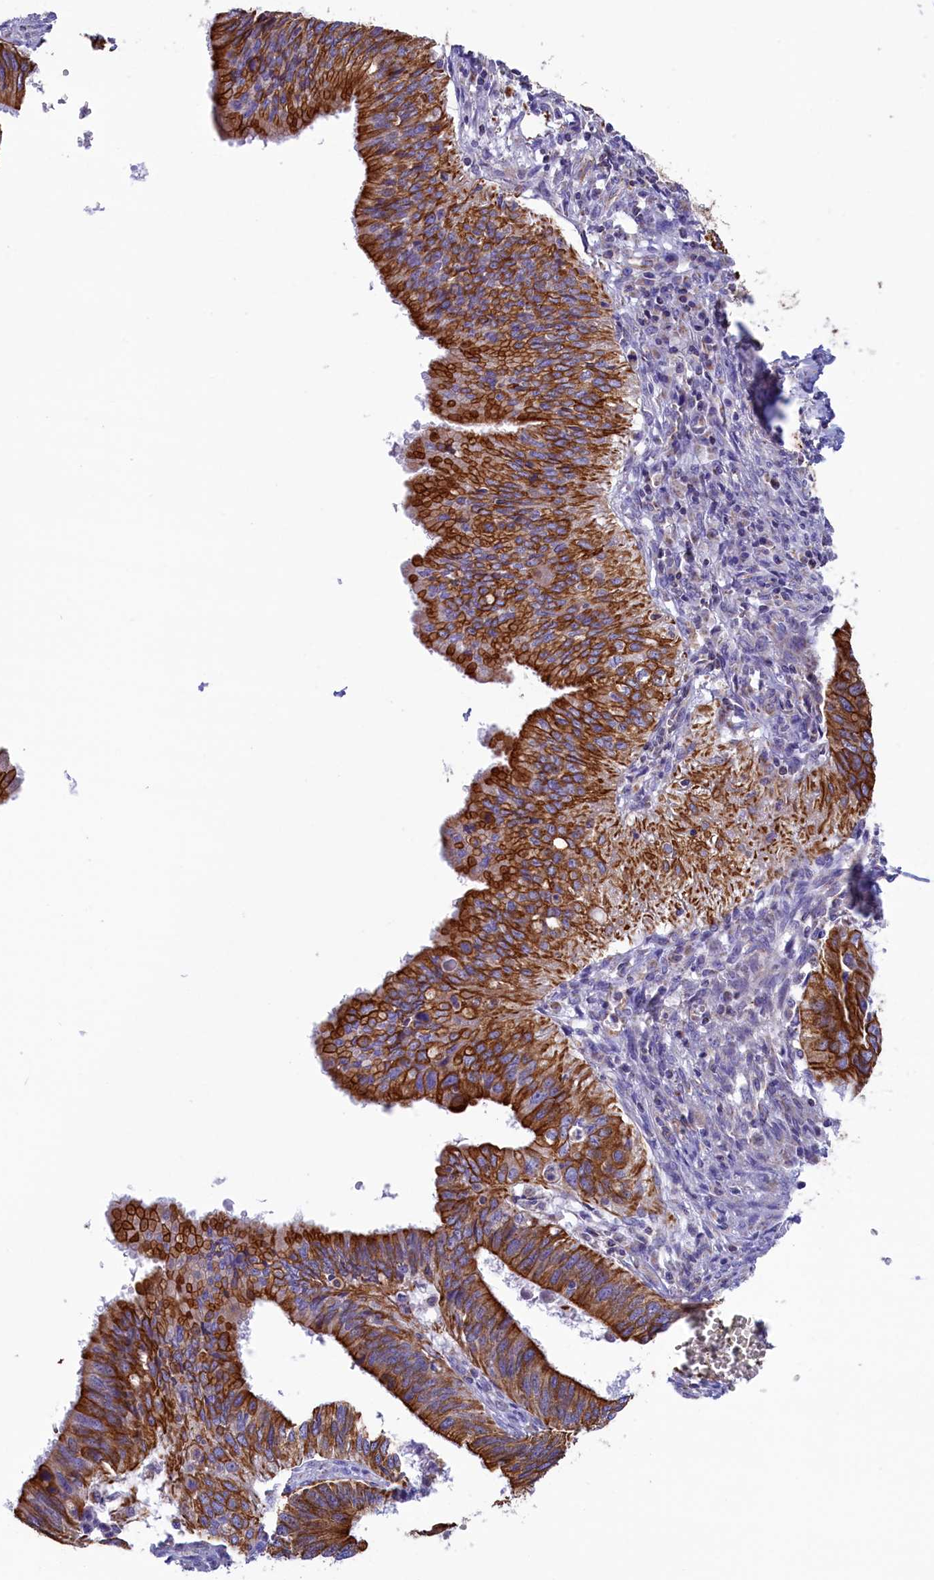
{"staining": {"intensity": "strong", "quantity": ">75%", "location": "cytoplasmic/membranous"}, "tissue": "cervical cancer", "cell_type": "Tumor cells", "image_type": "cancer", "snomed": [{"axis": "morphology", "description": "Adenocarcinoma, NOS"}, {"axis": "topography", "description": "Cervix"}], "caption": "Protein expression analysis of human cervical adenocarcinoma reveals strong cytoplasmic/membranous expression in about >75% of tumor cells.", "gene": "GATB", "patient": {"sex": "female", "age": 42}}